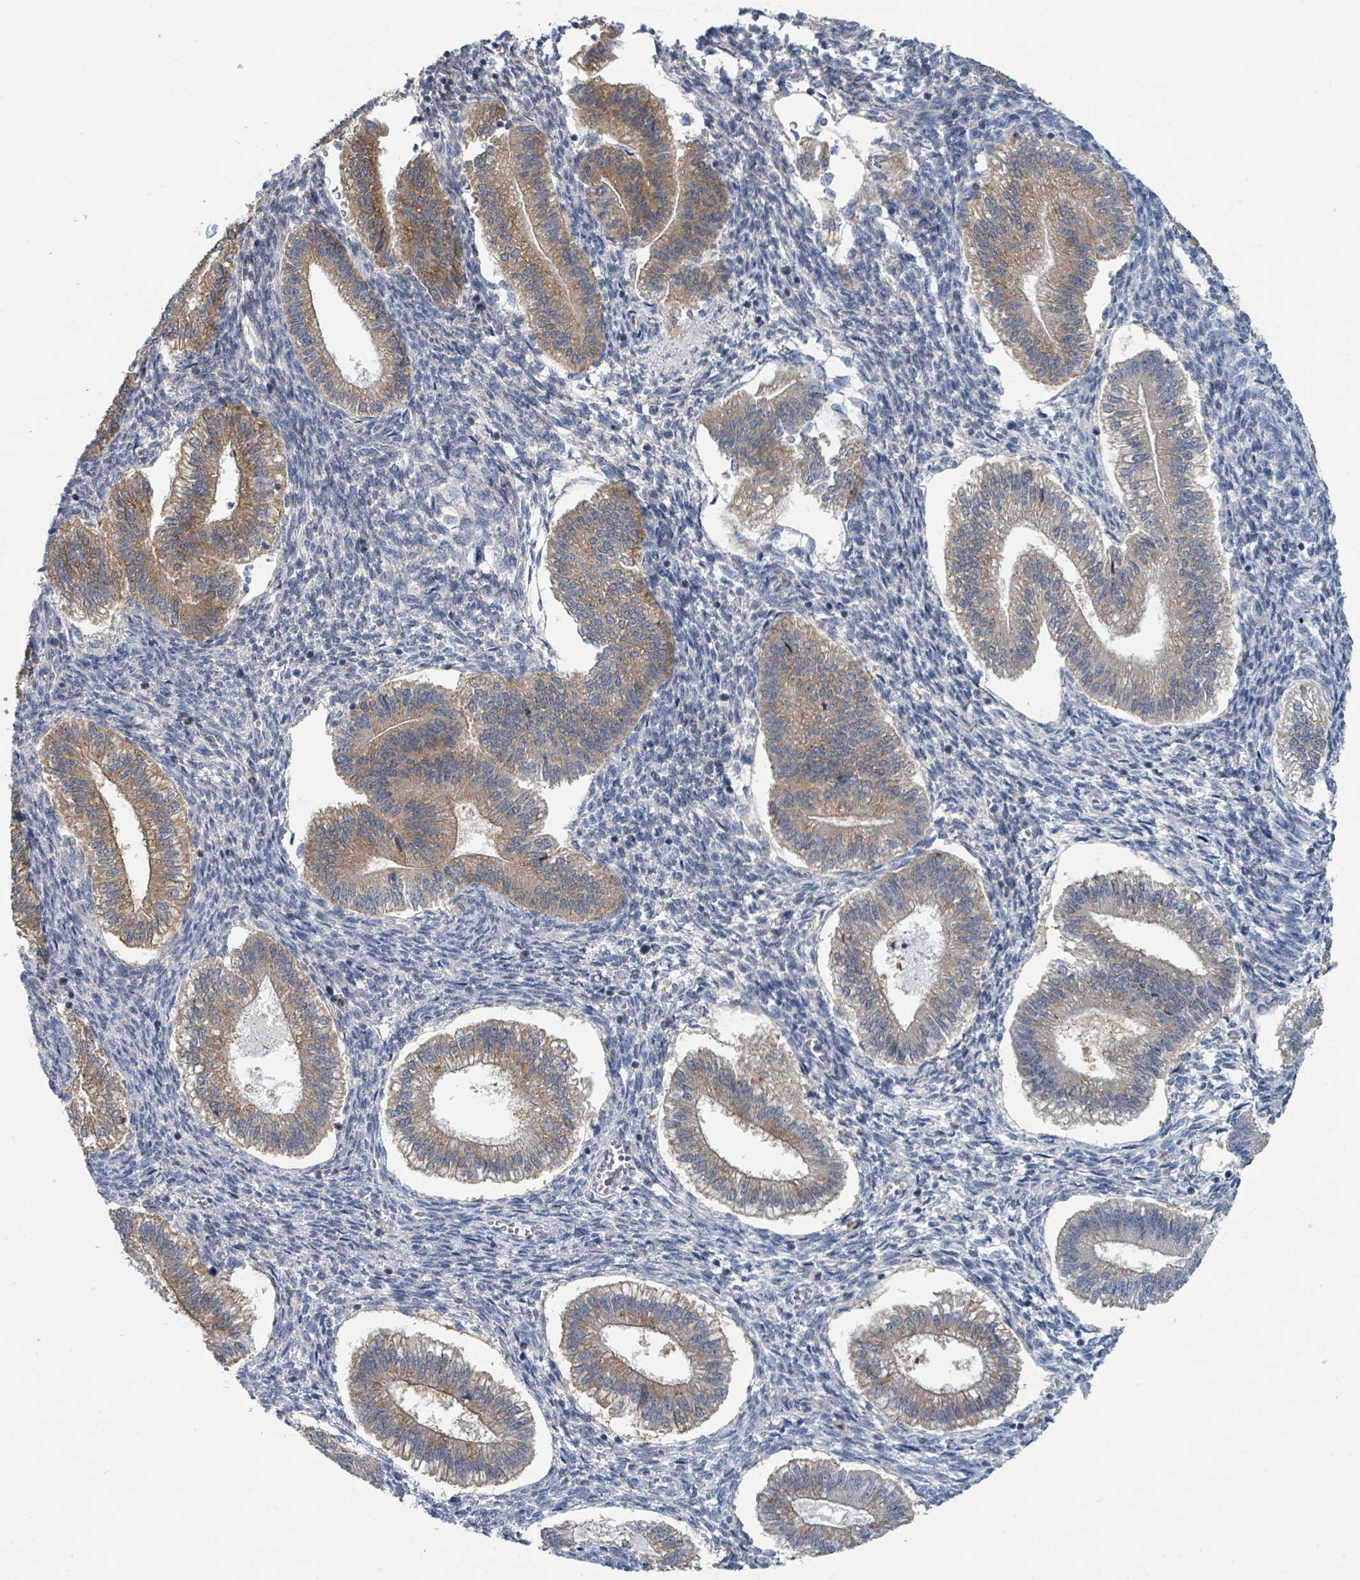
{"staining": {"intensity": "negative", "quantity": "none", "location": "none"}, "tissue": "endometrium", "cell_type": "Cells in endometrial stroma", "image_type": "normal", "snomed": [{"axis": "morphology", "description": "Normal tissue, NOS"}, {"axis": "topography", "description": "Endometrium"}], "caption": "Immunohistochemical staining of benign endometrium displays no significant expression in cells in endometrial stroma.", "gene": "ANKRD55", "patient": {"sex": "female", "age": 25}}